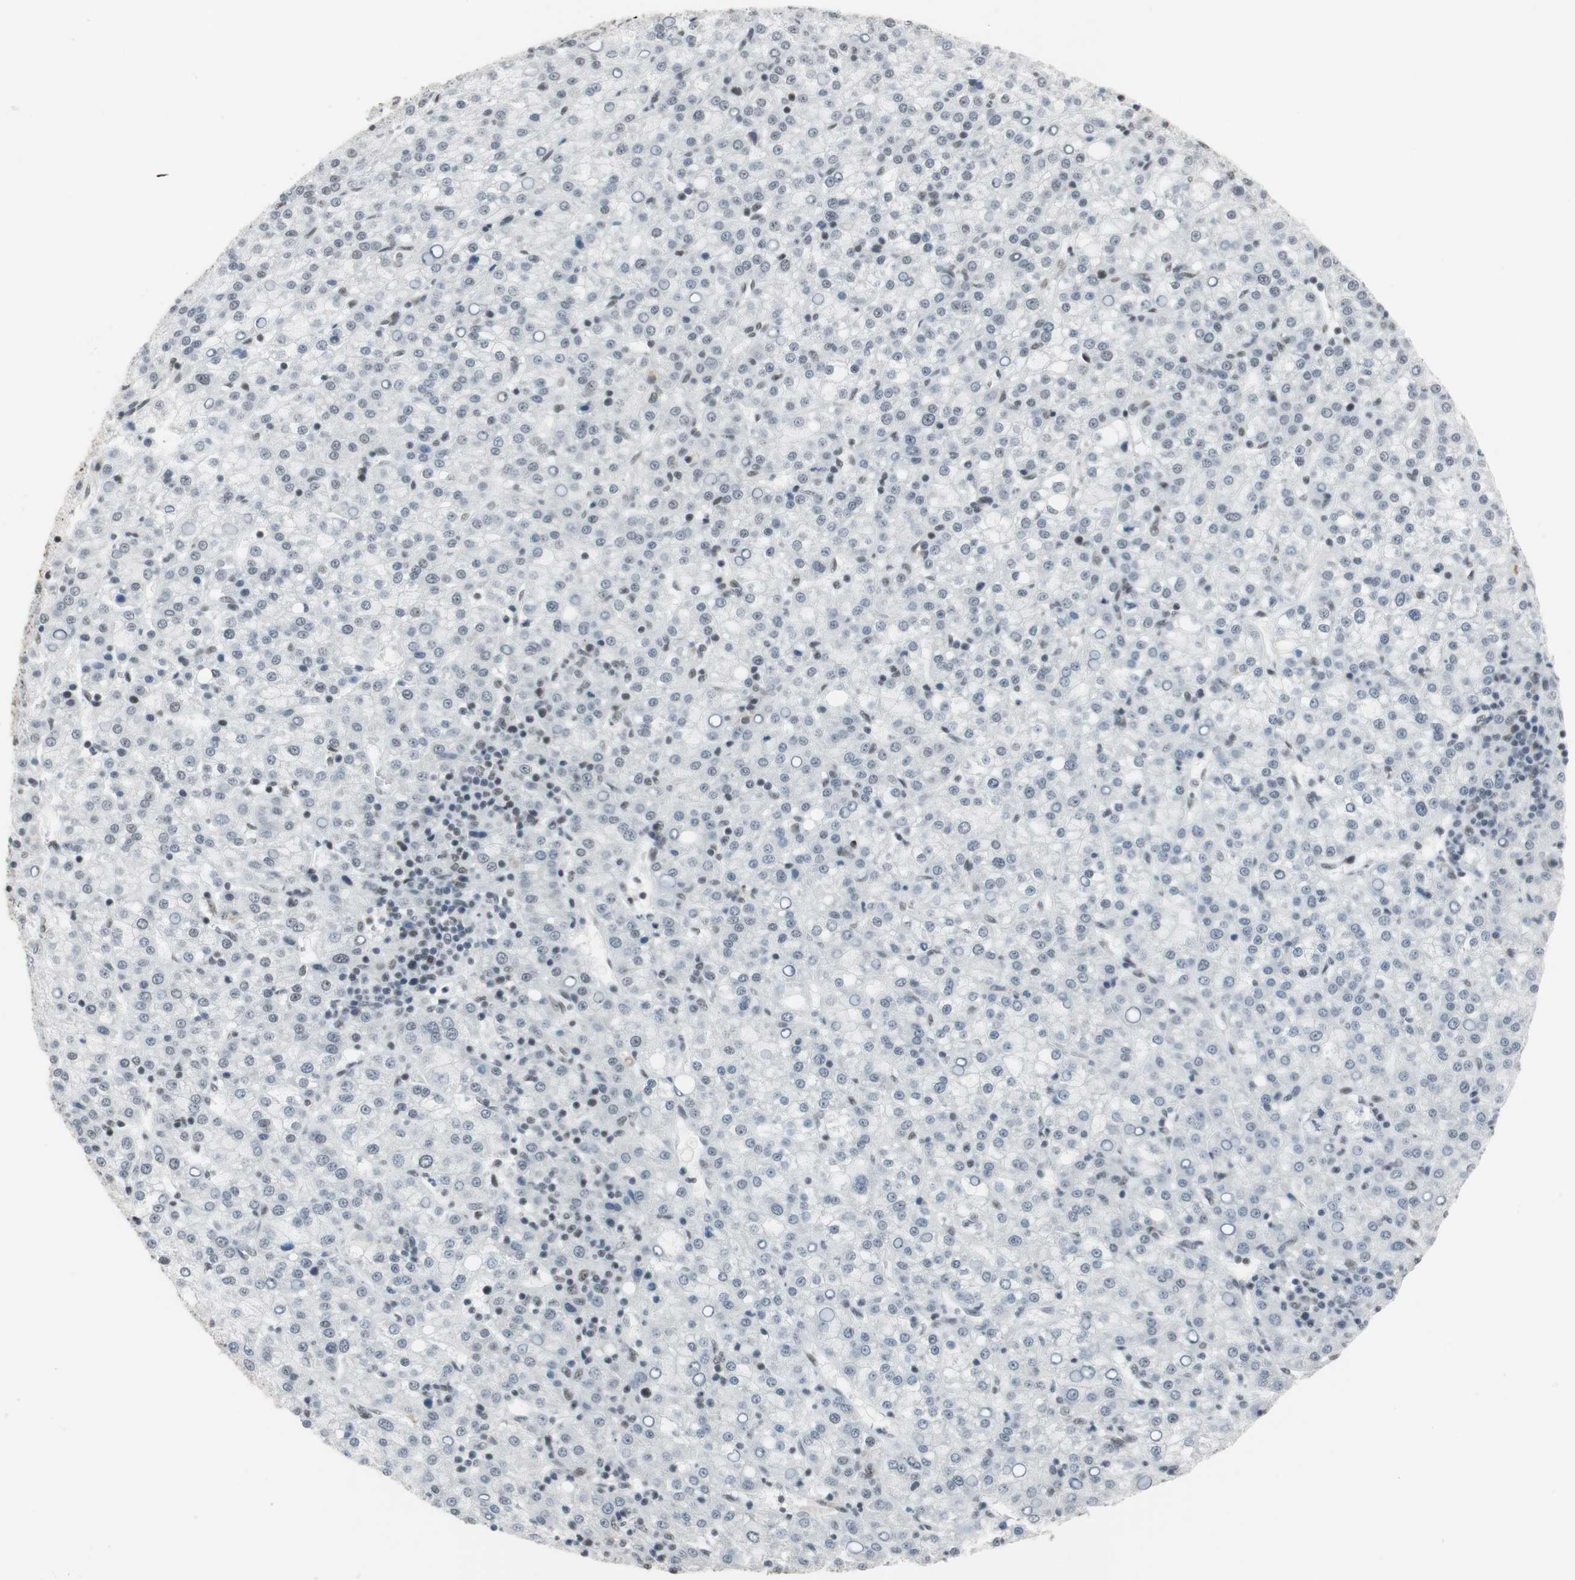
{"staining": {"intensity": "negative", "quantity": "none", "location": "none"}, "tissue": "liver cancer", "cell_type": "Tumor cells", "image_type": "cancer", "snomed": [{"axis": "morphology", "description": "Carcinoma, Hepatocellular, NOS"}, {"axis": "topography", "description": "Liver"}], "caption": "Liver cancer (hepatocellular carcinoma) was stained to show a protein in brown. There is no significant expression in tumor cells. (Brightfield microscopy of DAB immunohistochemistry (IHC) at high magnification).", "gene": "RTF1", "patient": {"sex": "female", "age": 58}}